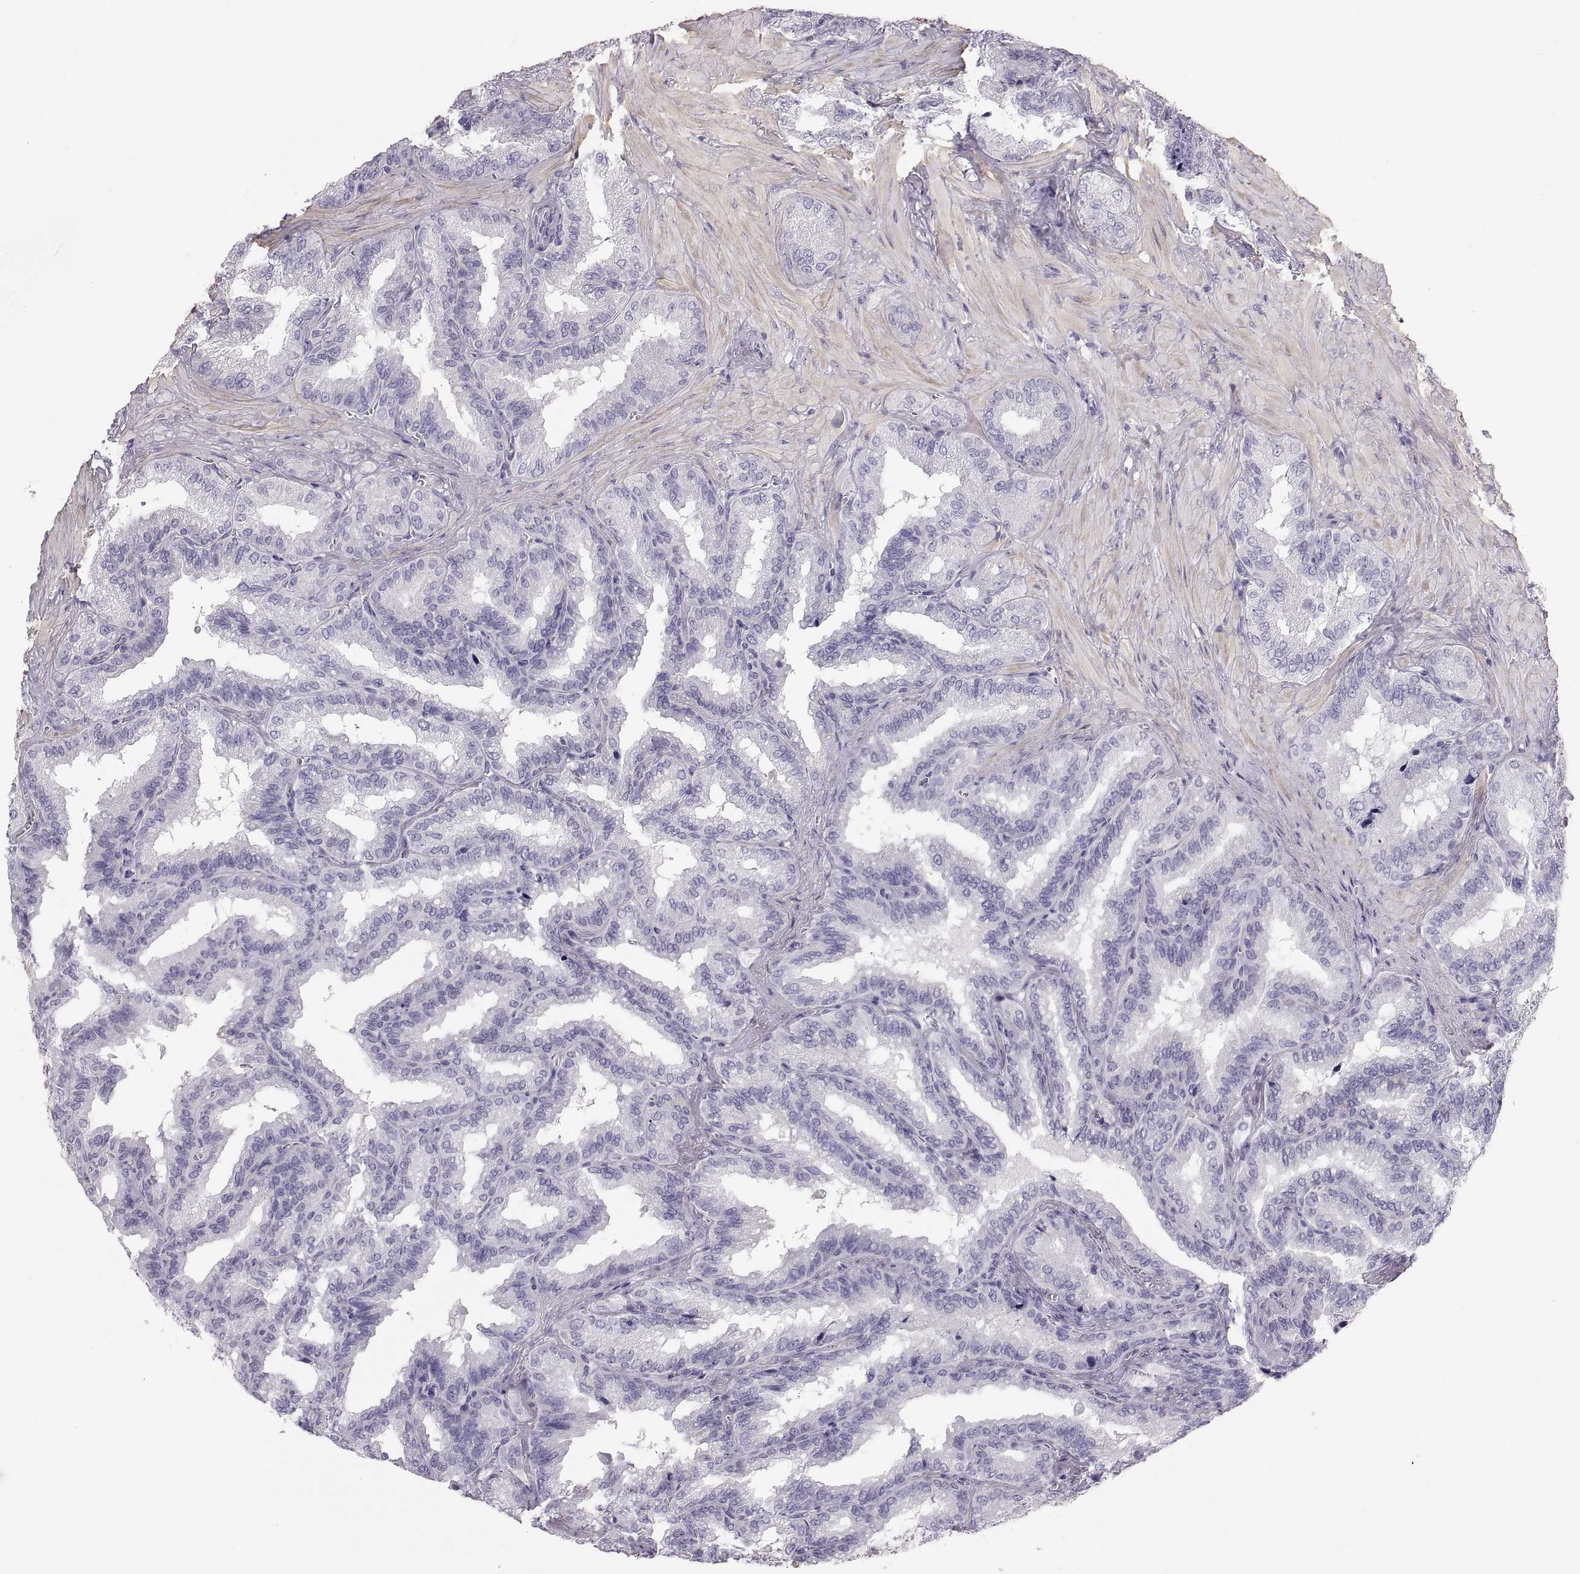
{"staining": {"intensity": "negative", "quantity": "none", "location": "none"}, "tissue": "seminal vesicle", "cell_type": "Glandular cells", "image_type": "normal", "snomed": [{"axis": "morphology", "description": "Normal tissue, NOS"}, {"axis": "topography", "description": "Seminal veicle"}], "caption": "The photomicrograph displays no significant positivity in glandular cells of seminal vesicle. Nuclei are stained in blue.", "gene": "COL9A3", "patient": {"sex": "male", "age": 37}}